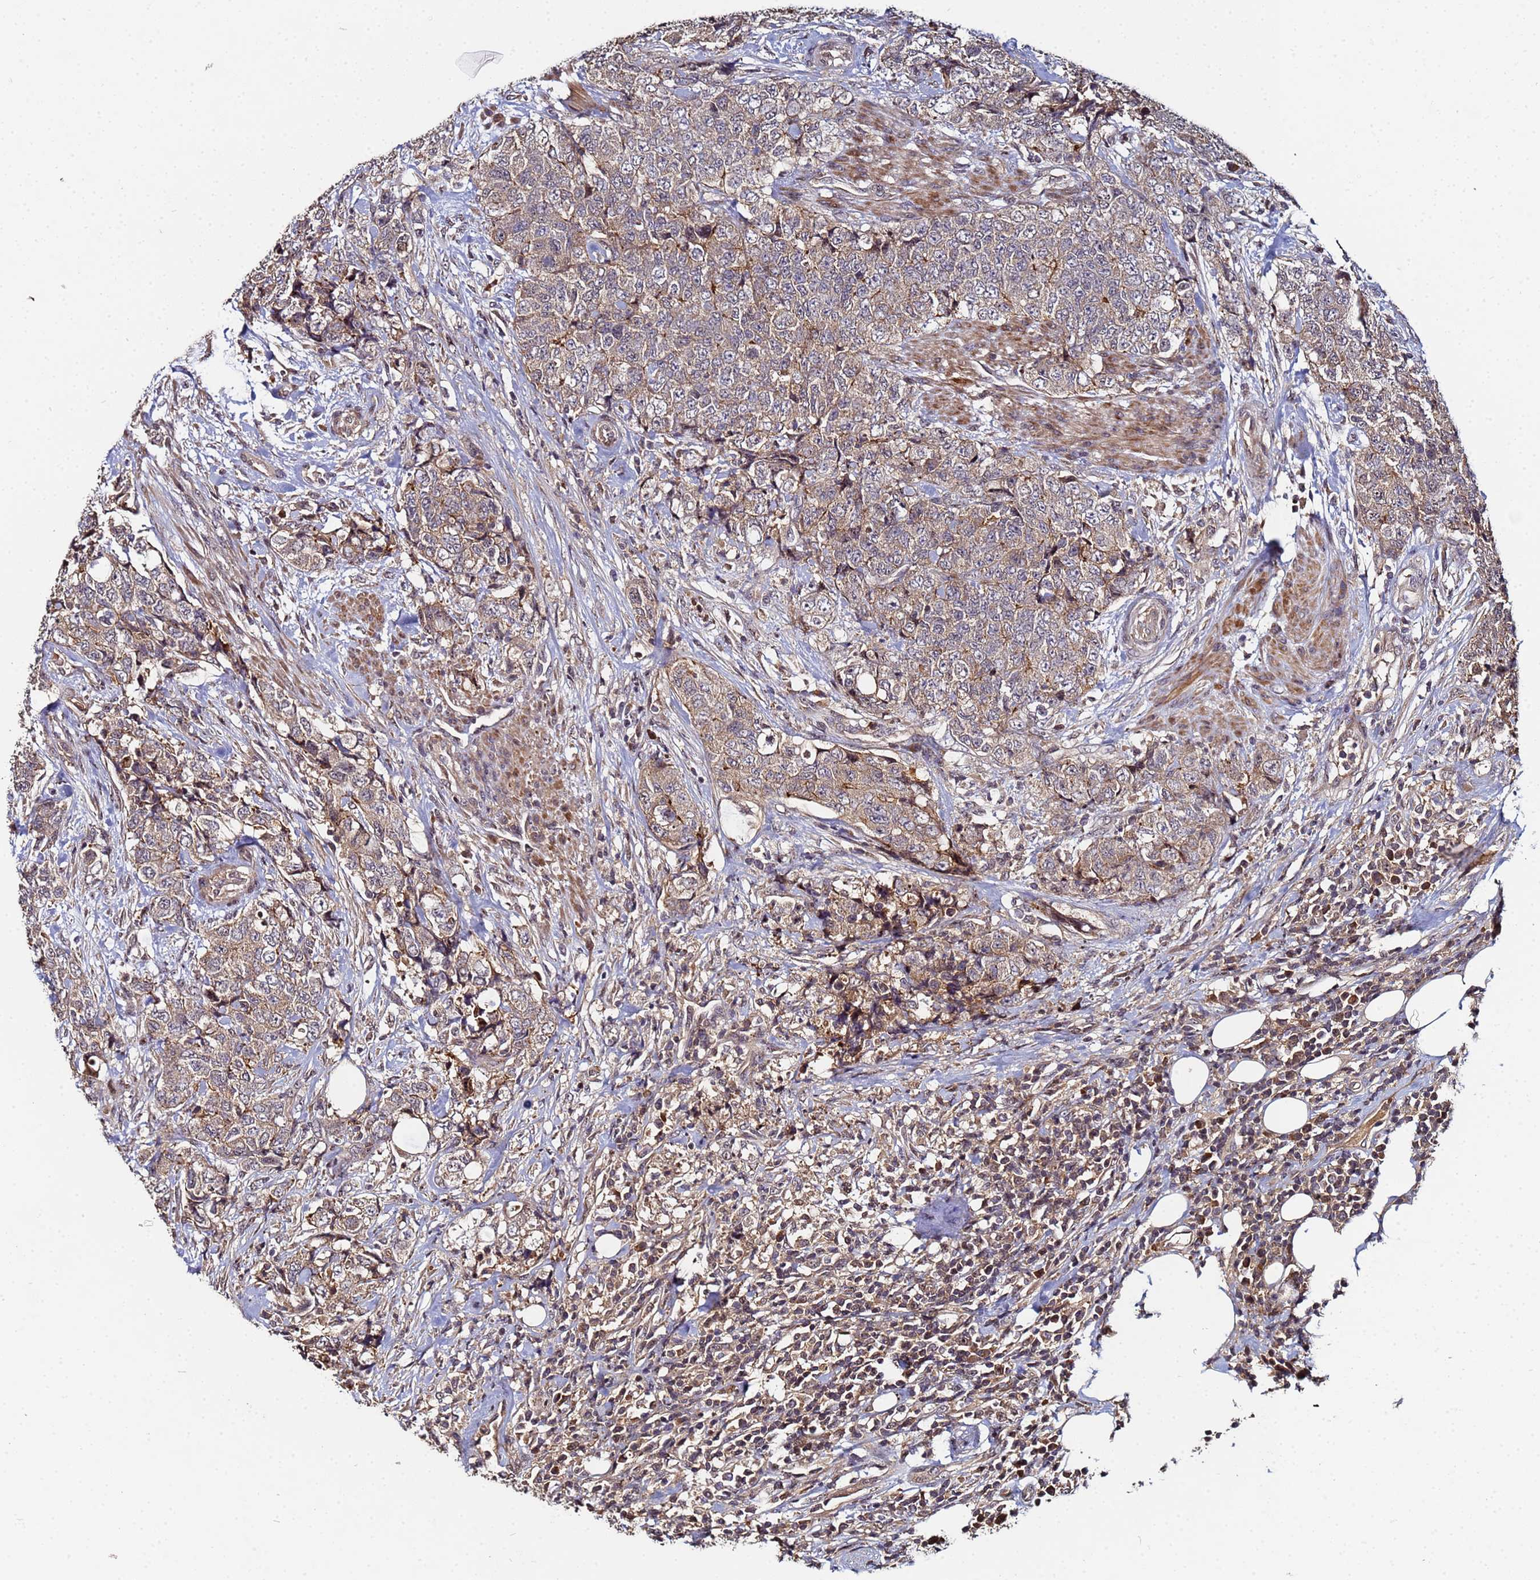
{"staining": {"intensity": "weak", "quantity": ">75%", "location": "cytoplasmic/membranous"}, "tissue": "urothelial cancer", "cell_type": "Tumor cells", "image_type": "cancer", "snomed": [{"axis": "morphology", "description": "Urothelial carcinoma, High grade"}, {"axis": "topography", "description": "Urinary bladder"}], "caption": "Immunohistochemistry photomicrograph of human urothelial cancer stained for a protein (brown), which reveals low levels of weak cytoplasmic/membranous expression in about >75% of tumor cells.", "gene": "OSER1", "patient": {"sex": "female", "age": 78}}